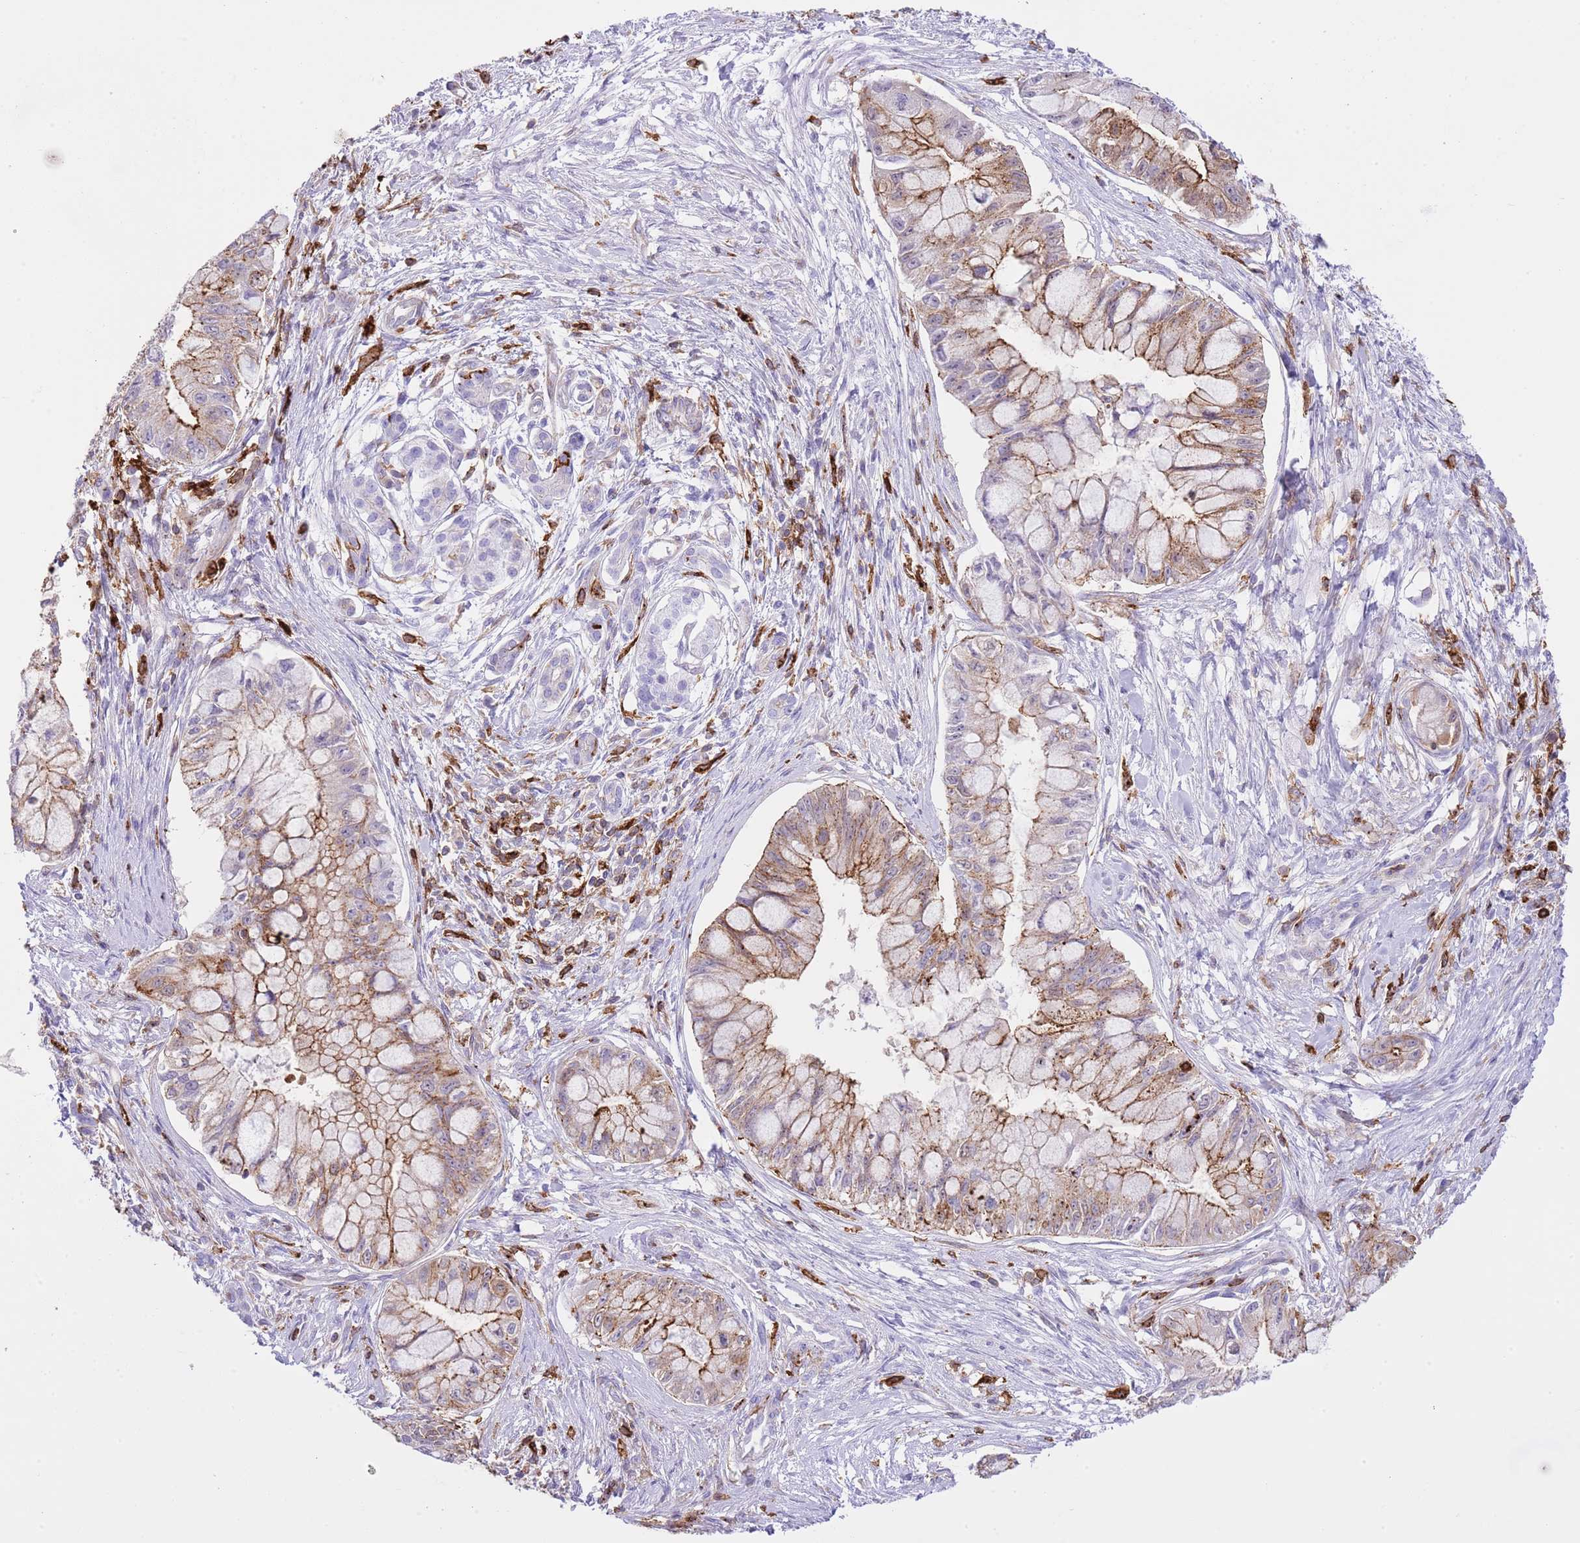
{"staining": {"intensity": "moderate", "quantity": "25%-75%", "location": "cytoplasmic/membranous"}, "tissue": "pancreatic cancer", "cell_type": "Tumor cells", "image_type": "cancer", "snomed": [{"axis": "morphology", "description": "Adenocarcinoma, NOS"}, {"axis": "topography", "description": "Pancreas"}], "caption": "Immunohistochemical staining of human pancreatic adenocarcinoma displays medium levels of moderate cytoplasmic/membranous protein positivity in about 25%-75% of tumor cells.", "gene": "EFHD2", "patient": {"sex": "male", "age": 48}}